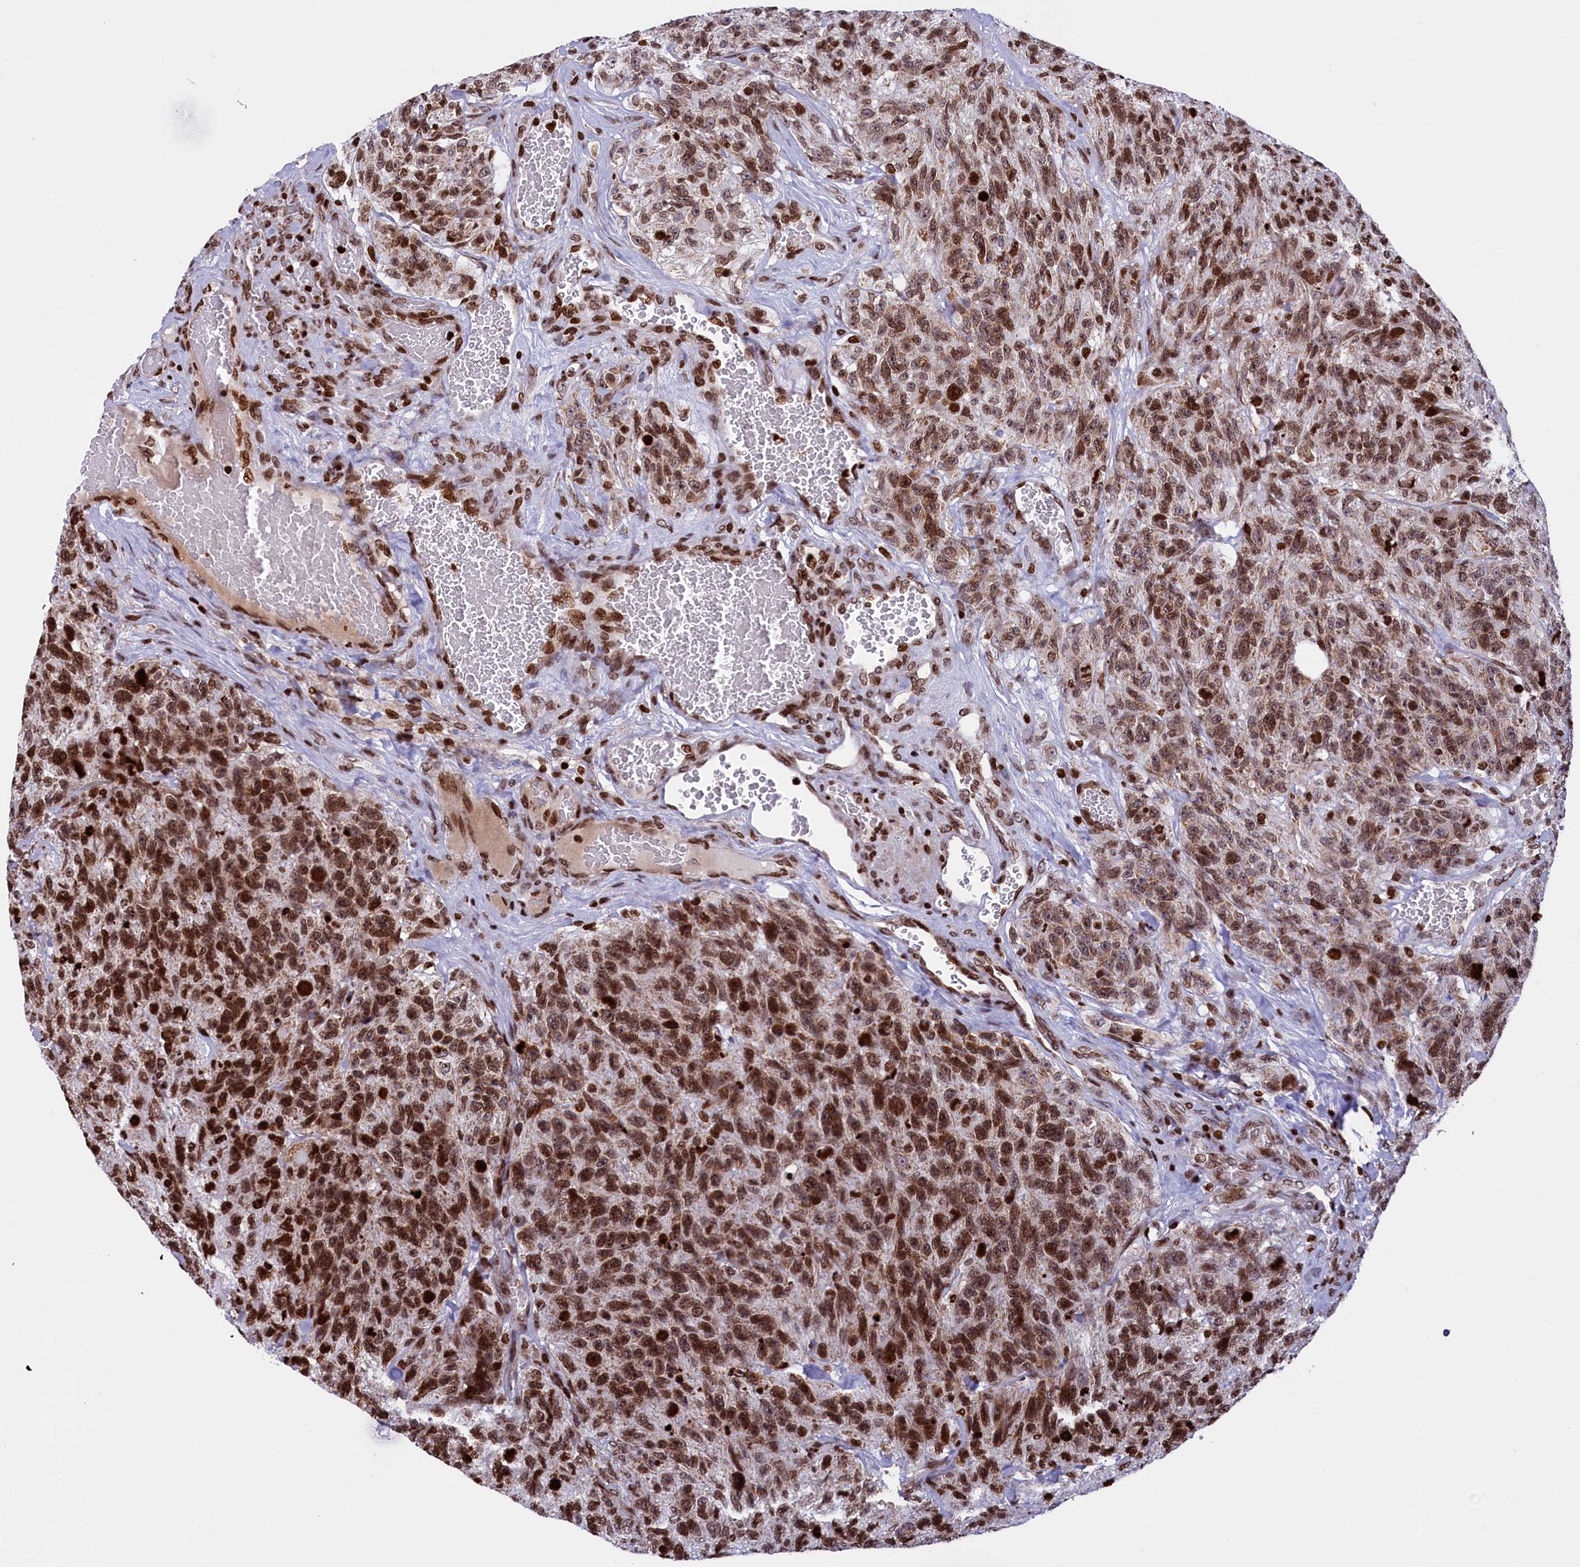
{"staining": {"intensity": "strong", "quantity": ">75%", "location": "nuclear"}, "tissue": "glioma", "cell_type": "Tumor cells", "image_type": "cancer", "snomed": [{"axis": "morphology", "description": "Glioma, malignant, High grade"}, {"axis": "topography", "description": "Brain"}], "caption": "Glioma tissue exhibits strong nuclear positivity in approximately >75% of tumor cells, visualized by immunohistochemistry.", "gene": "TIMM29", "patient": {"sex": "male", "age": 69}}